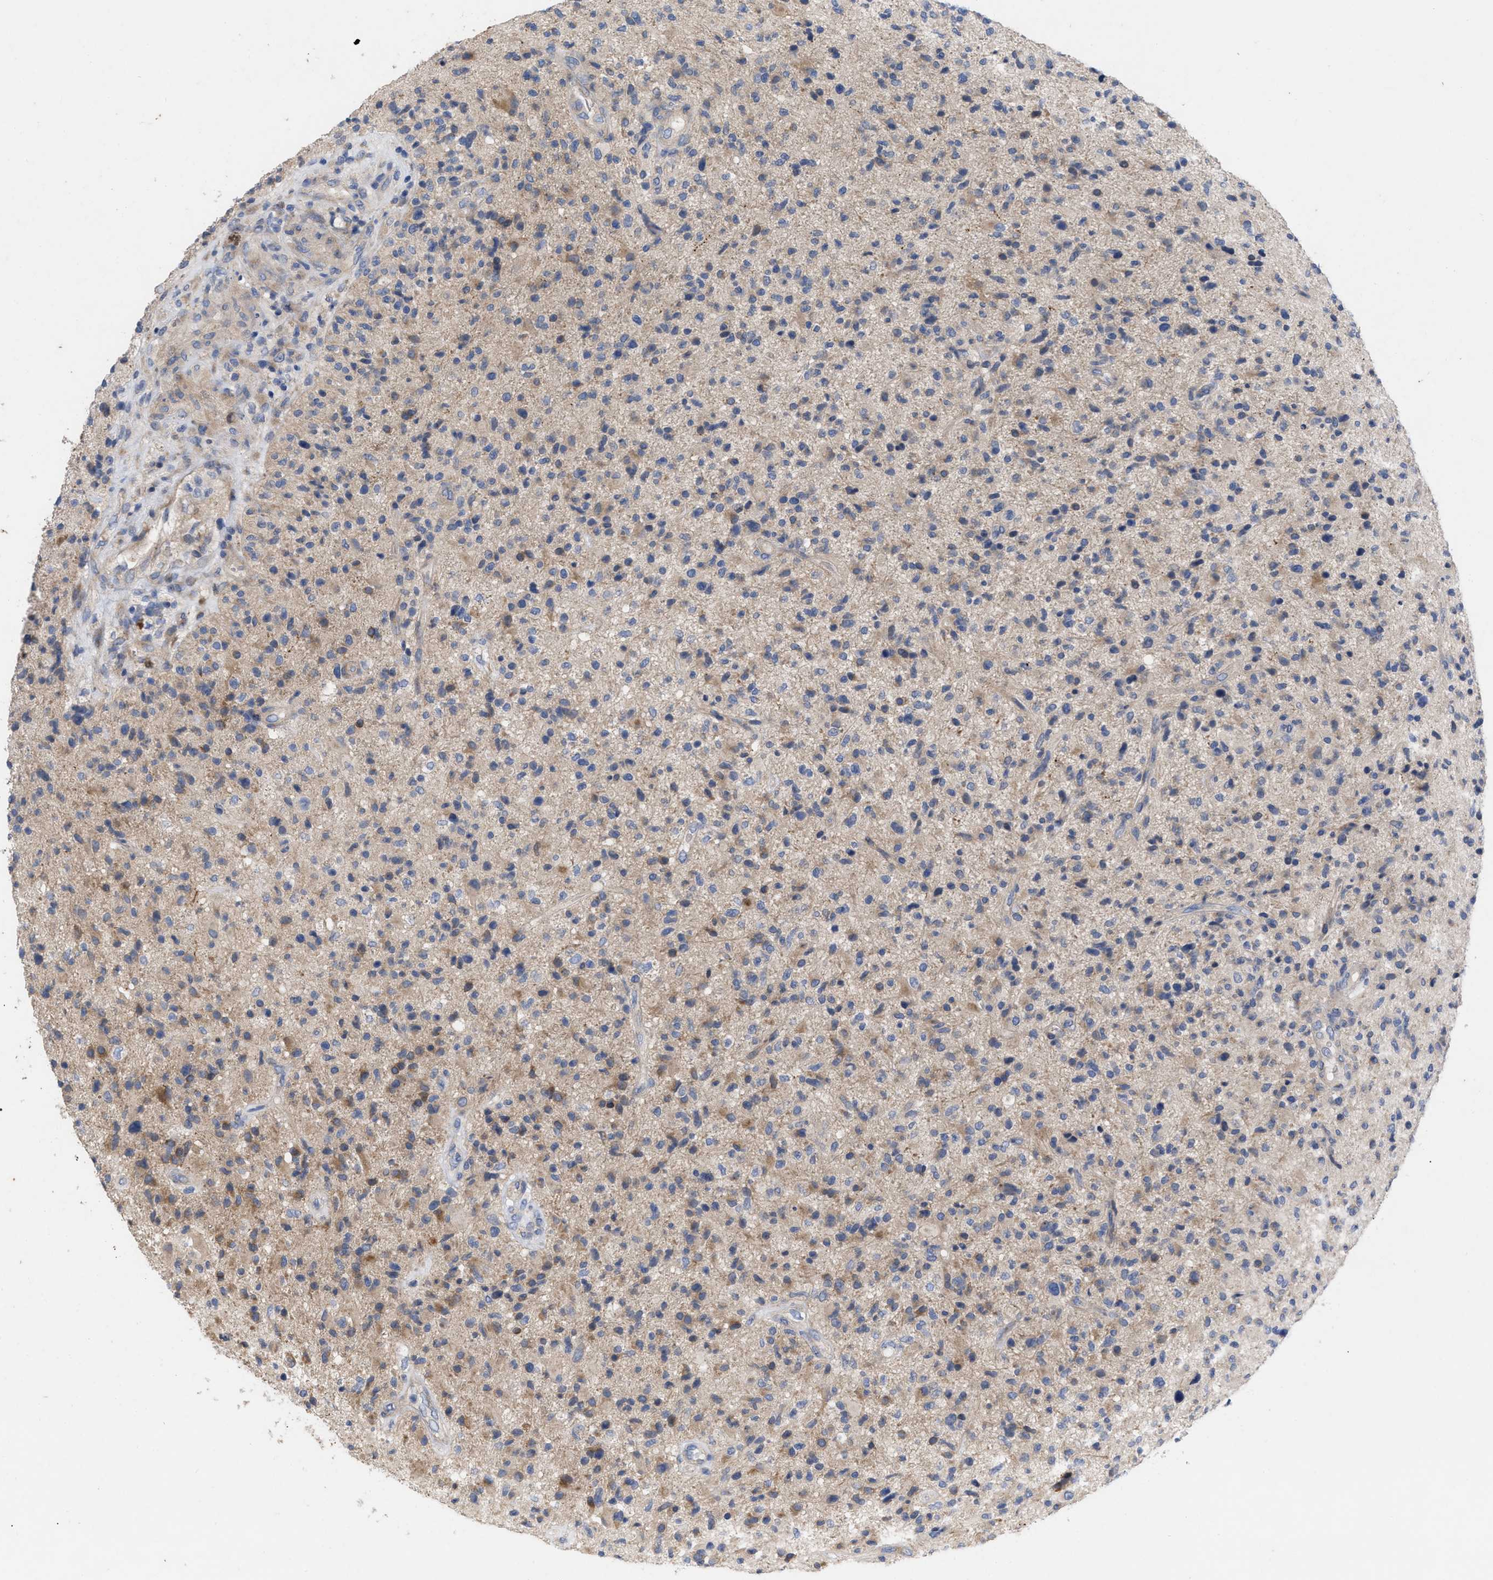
{"staining": {"intensity": "moderate", "quantity": "25%-75%", "location": "cytoplasmic/membranous"}, "tissue": "glioma", "cell_type": "Tumor cells", "image_type": "cancer", "snomed": [{"axis": "morphology", "description": "Glioma, malignant, High grade"}, {"axis": "topography", "description": "Brain"}], "caption": "Human glioma stained for a protein (brown) shows moderate cytoplasmic/membranous positive staining in about 25%-75% of tumor cells.", "gene": "VIP", "patient": {"sex": "male", "age": 72}}